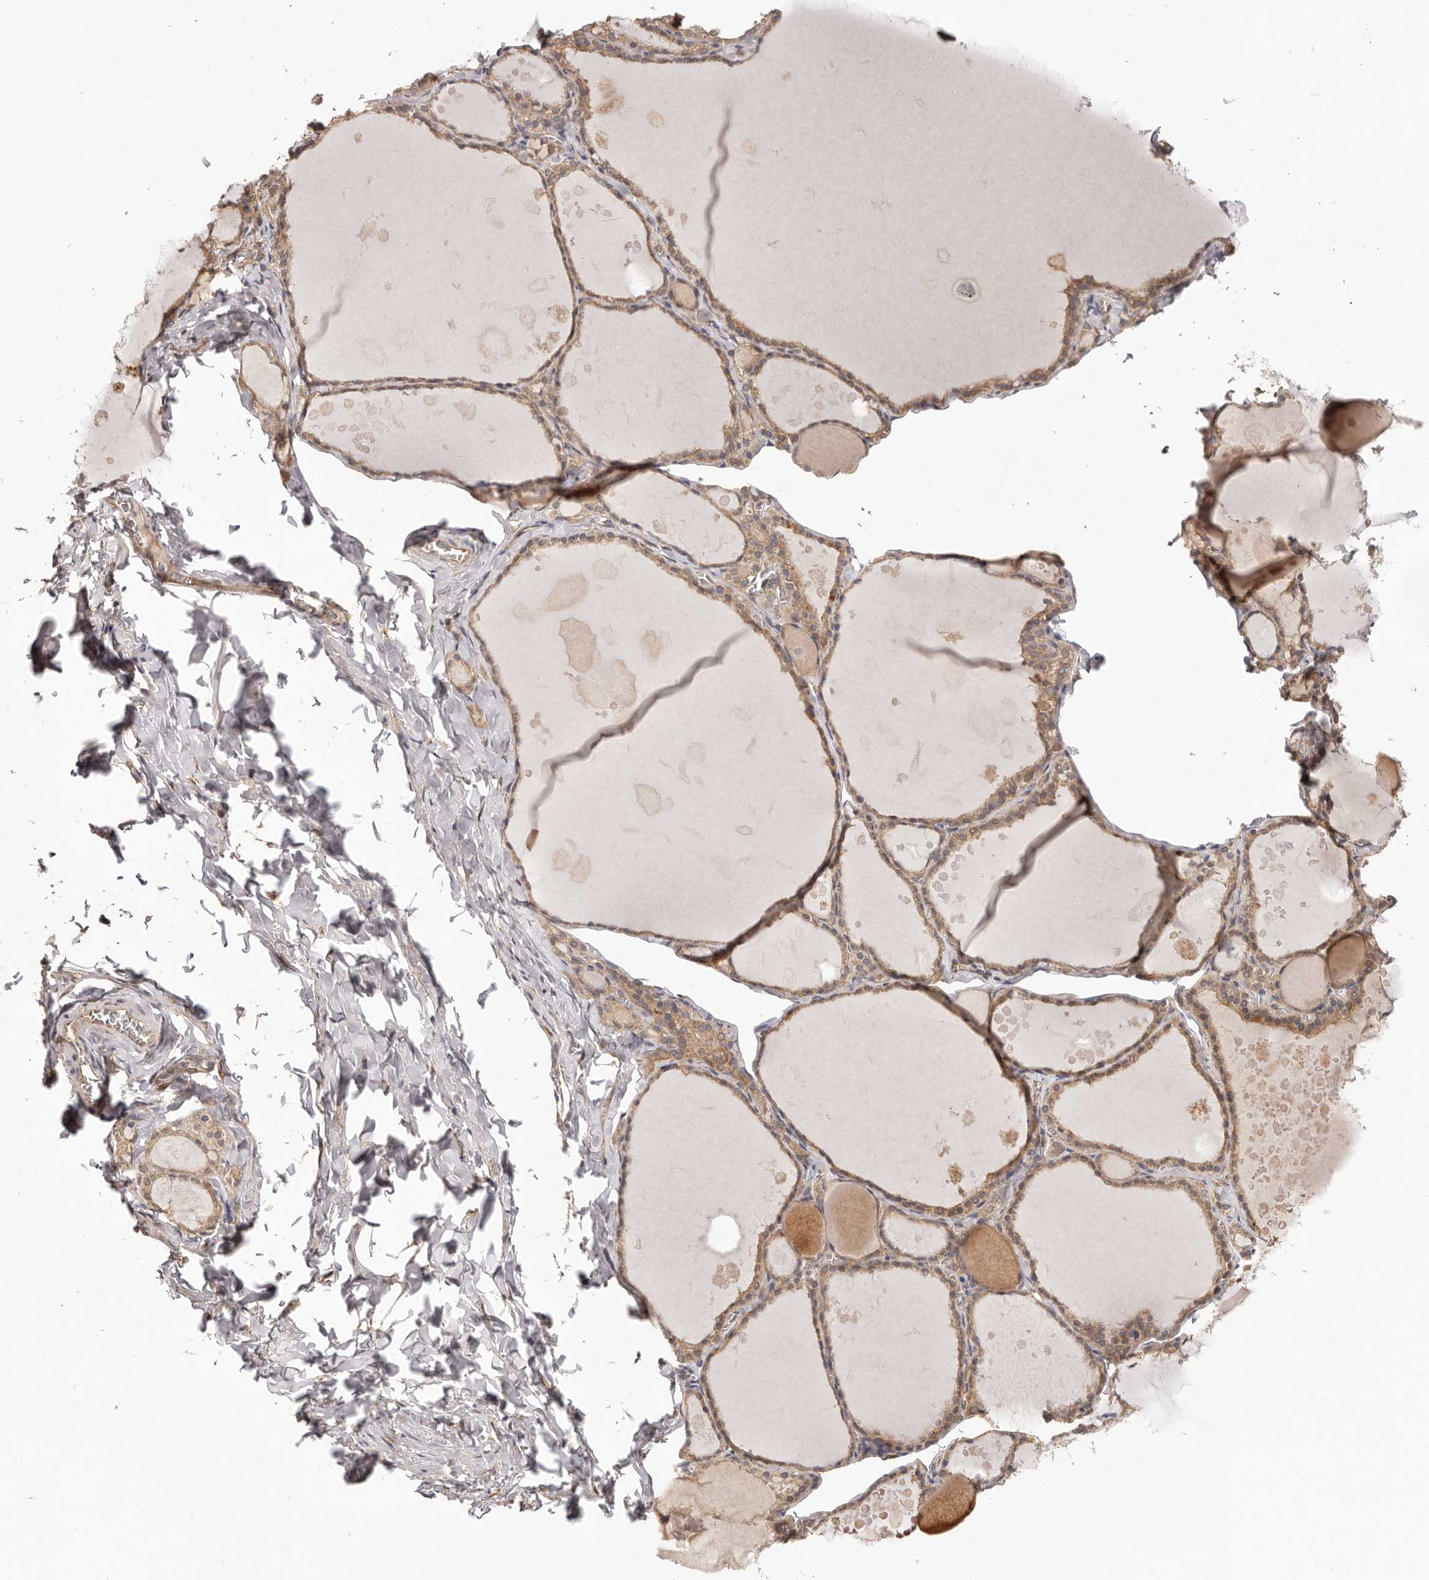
{"staining": {"intensity": "moderate", "quantity": ">75%", "location": "cytoplasmic/membranous"}, "tissue": "thyroid gland", "cell_type": "Glandular cells", "image_type": "normal", "snomed": [{"axis": "morphology", "description": "Normal tissue, NOS"}, {"axis": "topography", "description": "Thyroid gland"}], "caption": "IHC image of unremarkable thyroid gland stained for a protein (brown), which displays medium levels of moderate cytoplasmic/membranous positivity in approximately >75% of glandular cells.", "gene": "UBR2", "patient": {"sex": "male", "age": 56}}